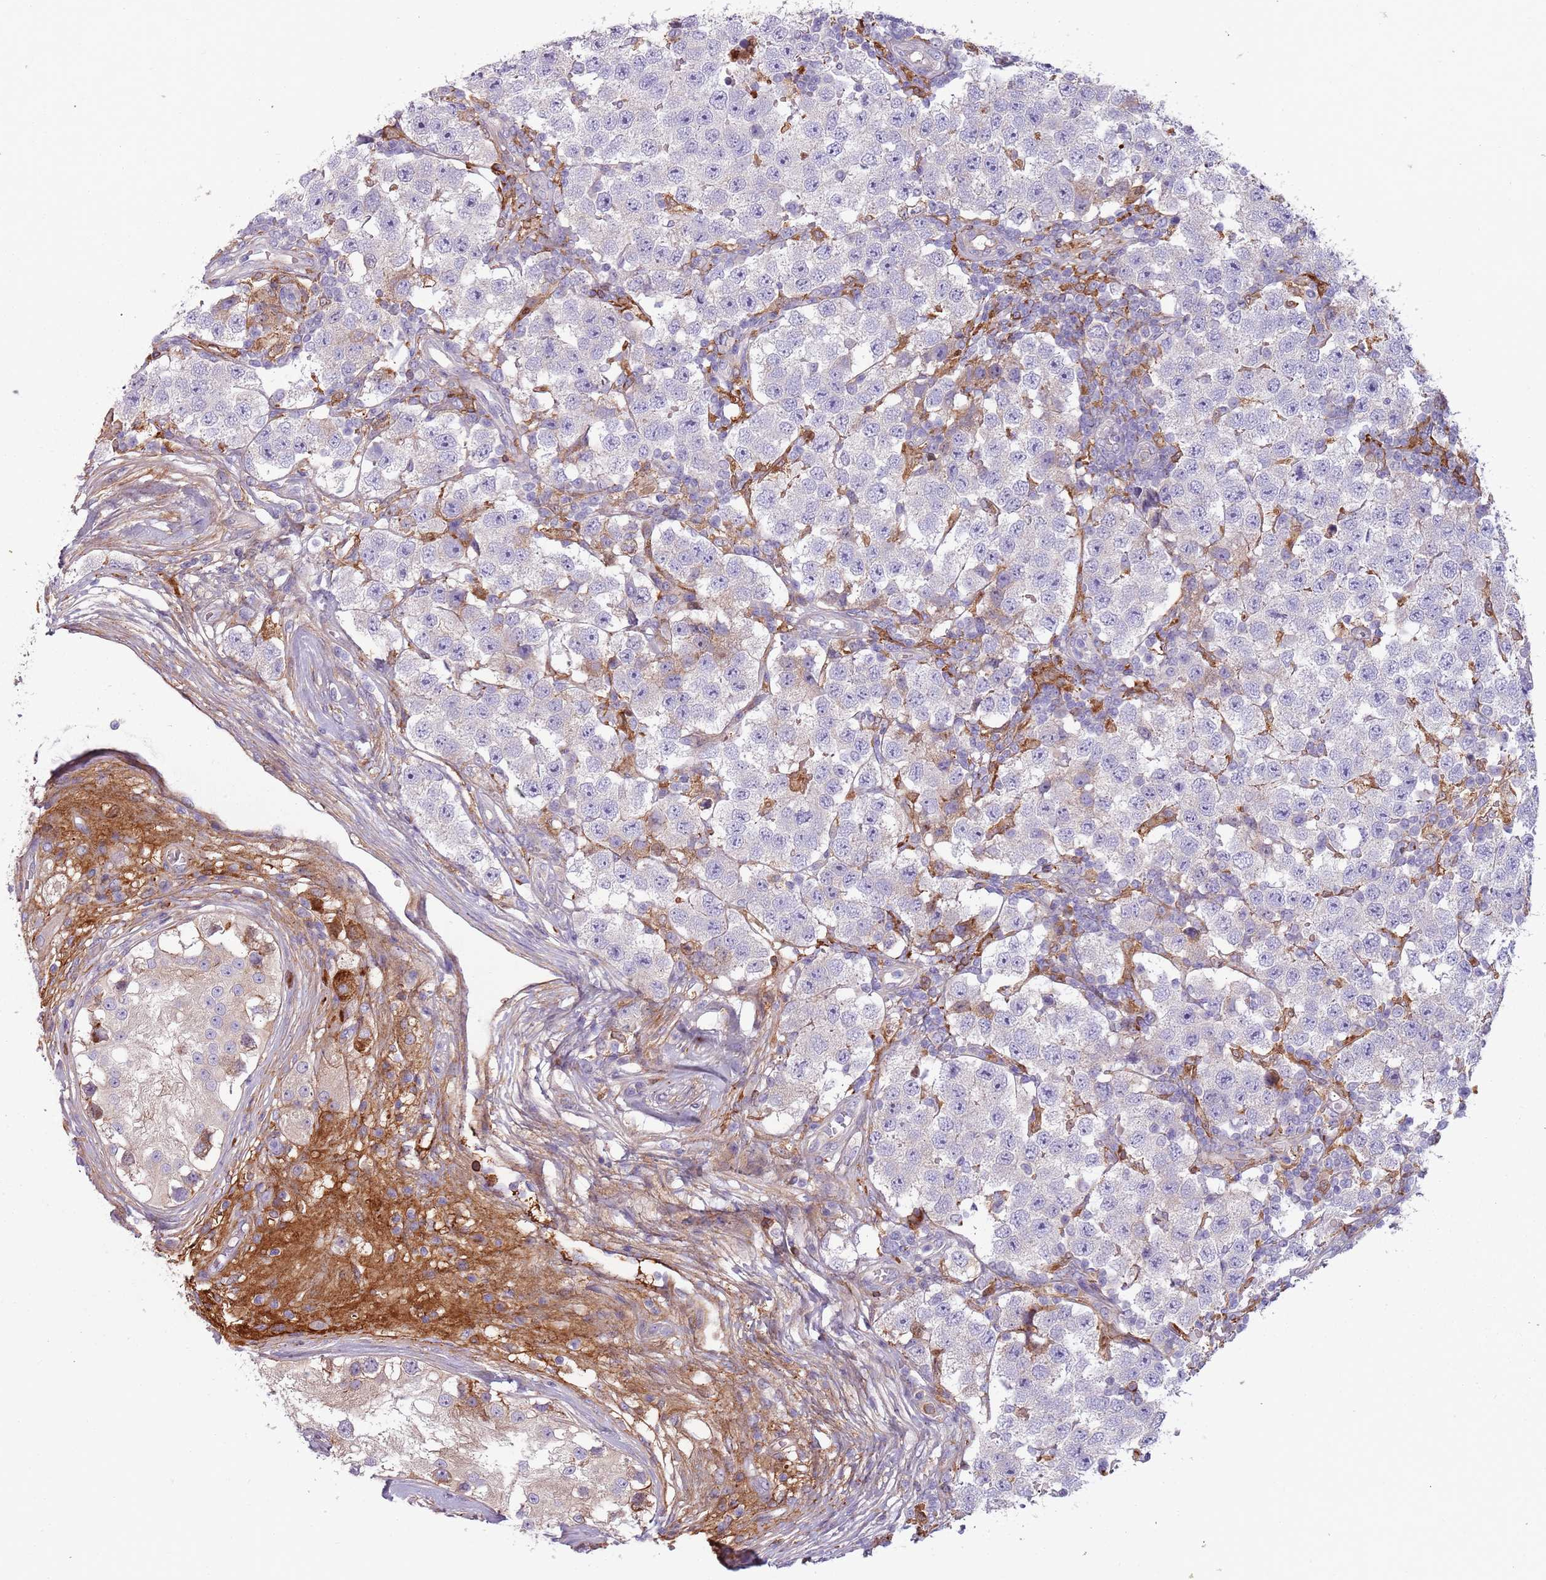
{"staining": {"intensity": "negative", "quantity": "none", "location": "none"}, "tissue": "testis cancer", "cell_type": "Tumor cells", "image_type": "cancer", "snomed": [{"axis": "morphology", "description": "Seminoma, NOS"}, {"axis": "topography", "description": "Testis"}], "caption": "An immunohistochemistry micrograph of testis cancer (seminoma) is shown. There is no staining in tumor cells of testis cancer (seminoma).", "gene": "NADK", "patient": {"sex": "male", "age": 34}}